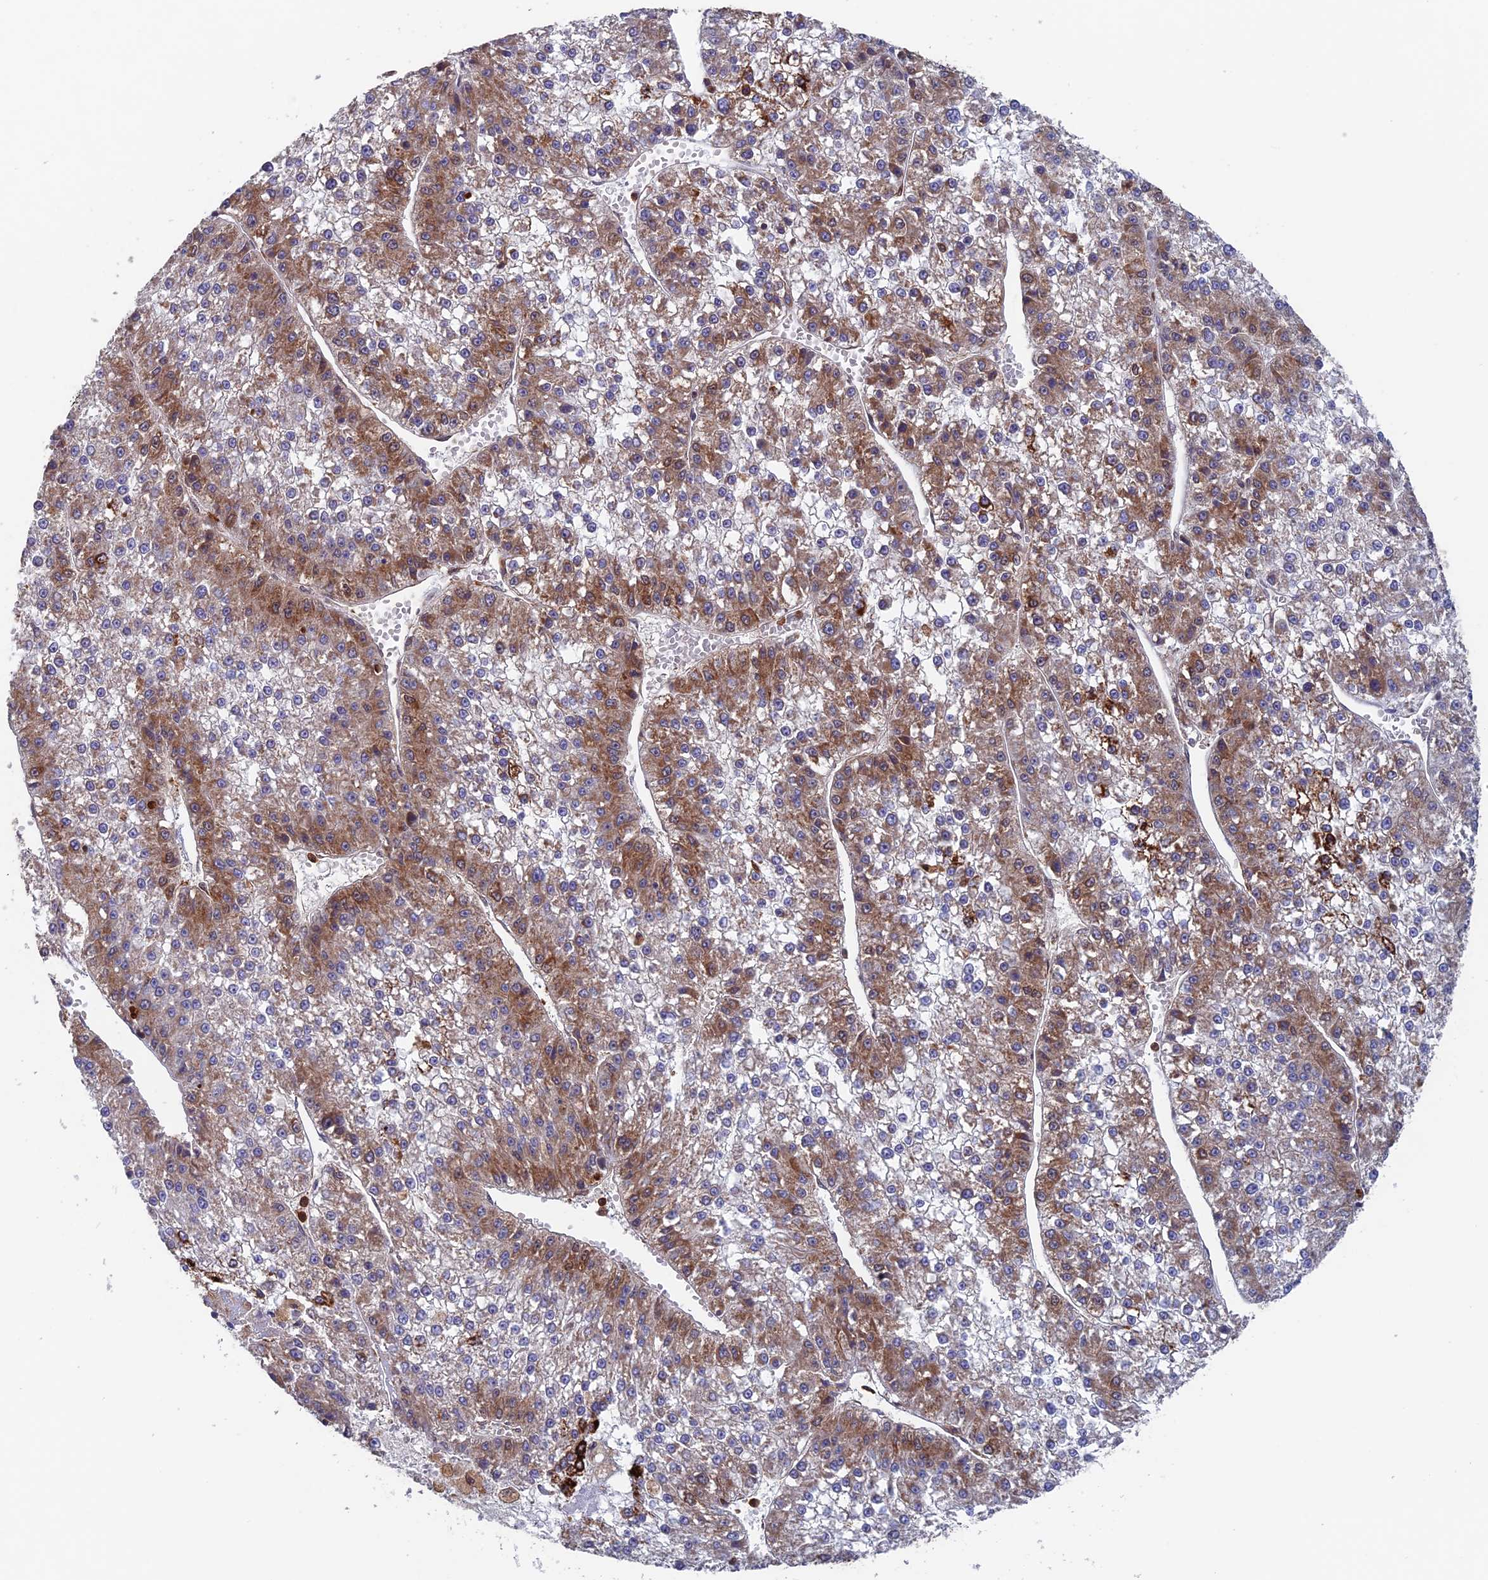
{"staining": {"intensity": "moderate", "quantity": "<25%", "location": "cytoplasmic/membranous"}, "tissue": "liver cancer", "cell_type": "Tumor cells", "image_type": "cancer", "snomed": [{"axis": "morphology", "description": "Carcinoma, Hepatocellular, NOS"}, {"axis": "topography", "description": "Liver"}], "caption": "Approximately <25% of tumor cells in liver cancer demonstrate moderate cytoplasmic/membranous protein staining as visualized by brown immunohistochemical staining.", "gene": "DTYMK", "patient": {"sex": "female", "age": 73}}